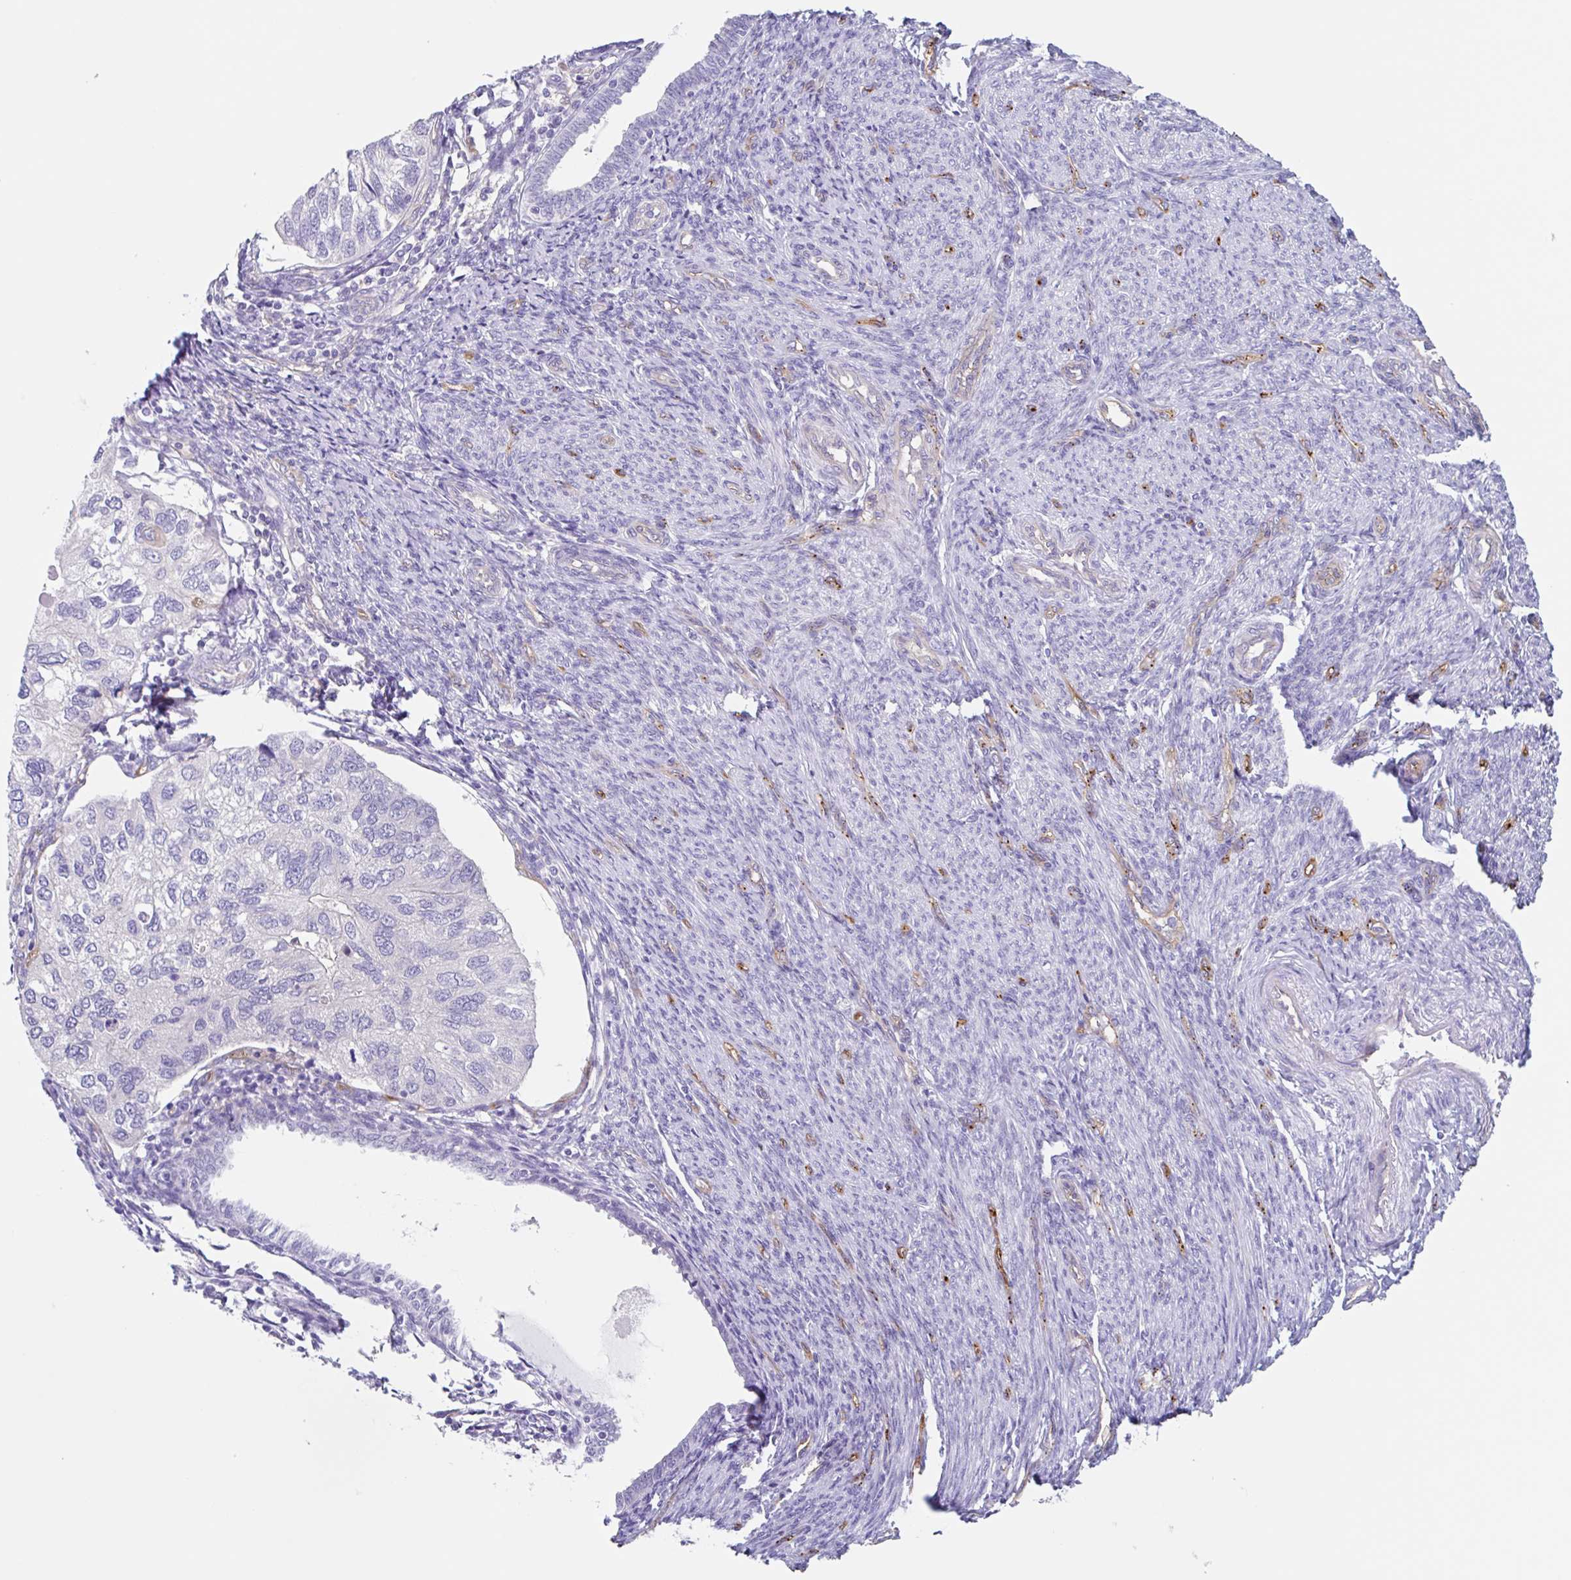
{"staining": {"intensity": "negative", "quantity": "none", "location": "none"}, "tissue": "endometrial cancer", "cell_type": "Tumor cells", "image_type": "cancer", "snomed": [{"axis": "morphology", "description": "Carcinoma, NOS"}, {"axis": "topography", "description": "Uterus"}], "caption": "This is a photomicrograph of immunohistochemistry staining of carcinoma (endometrial), which shows no positivity in tumor cells.", "gene": "EHD4", "patient": {"sex": "female", "age": 76}}